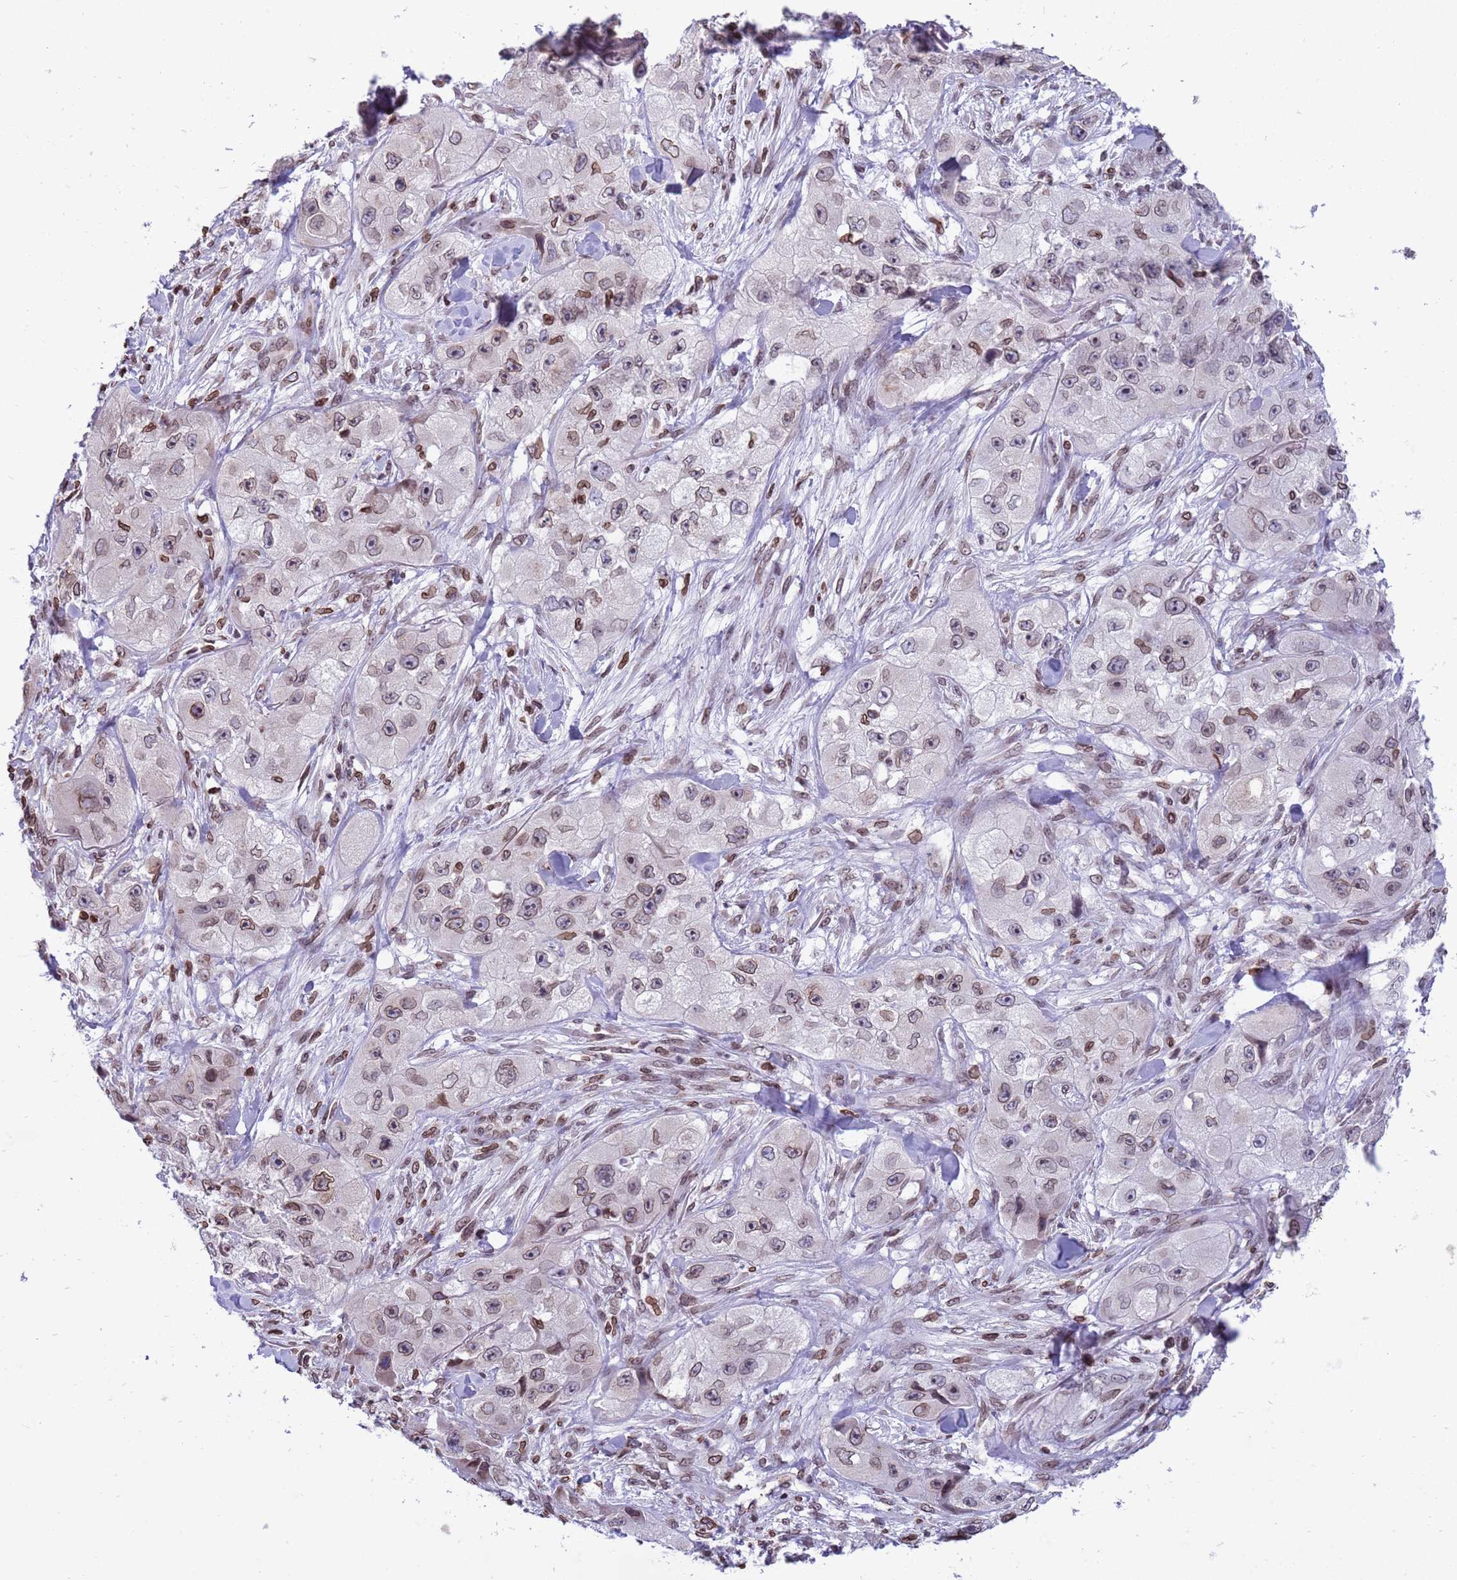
{"staining": {"intensity": "moderate", "quantity": ">75%", "location": "cytoplasmic/membranous,nuclear"}, "tissue": "skin cancer", "cell_type": "Tumor cells", "image_type": "cancer", "snomed": [{"axis": "morphology", "description": "Squamous cell carcinoma, NOS"}, {"axis": "topography", "description": "Skin"}, {"axis": "topography", "description": "Subcutis"}], "caption": "A micrograph of human squamous cell carcinoma (skin) stained for a protein displays moderate cytoplasmic/membranous and nuclear brown staining in tumor cells.", "gene": "DHX37", "patient": {"sex": "male", "age": 73}}